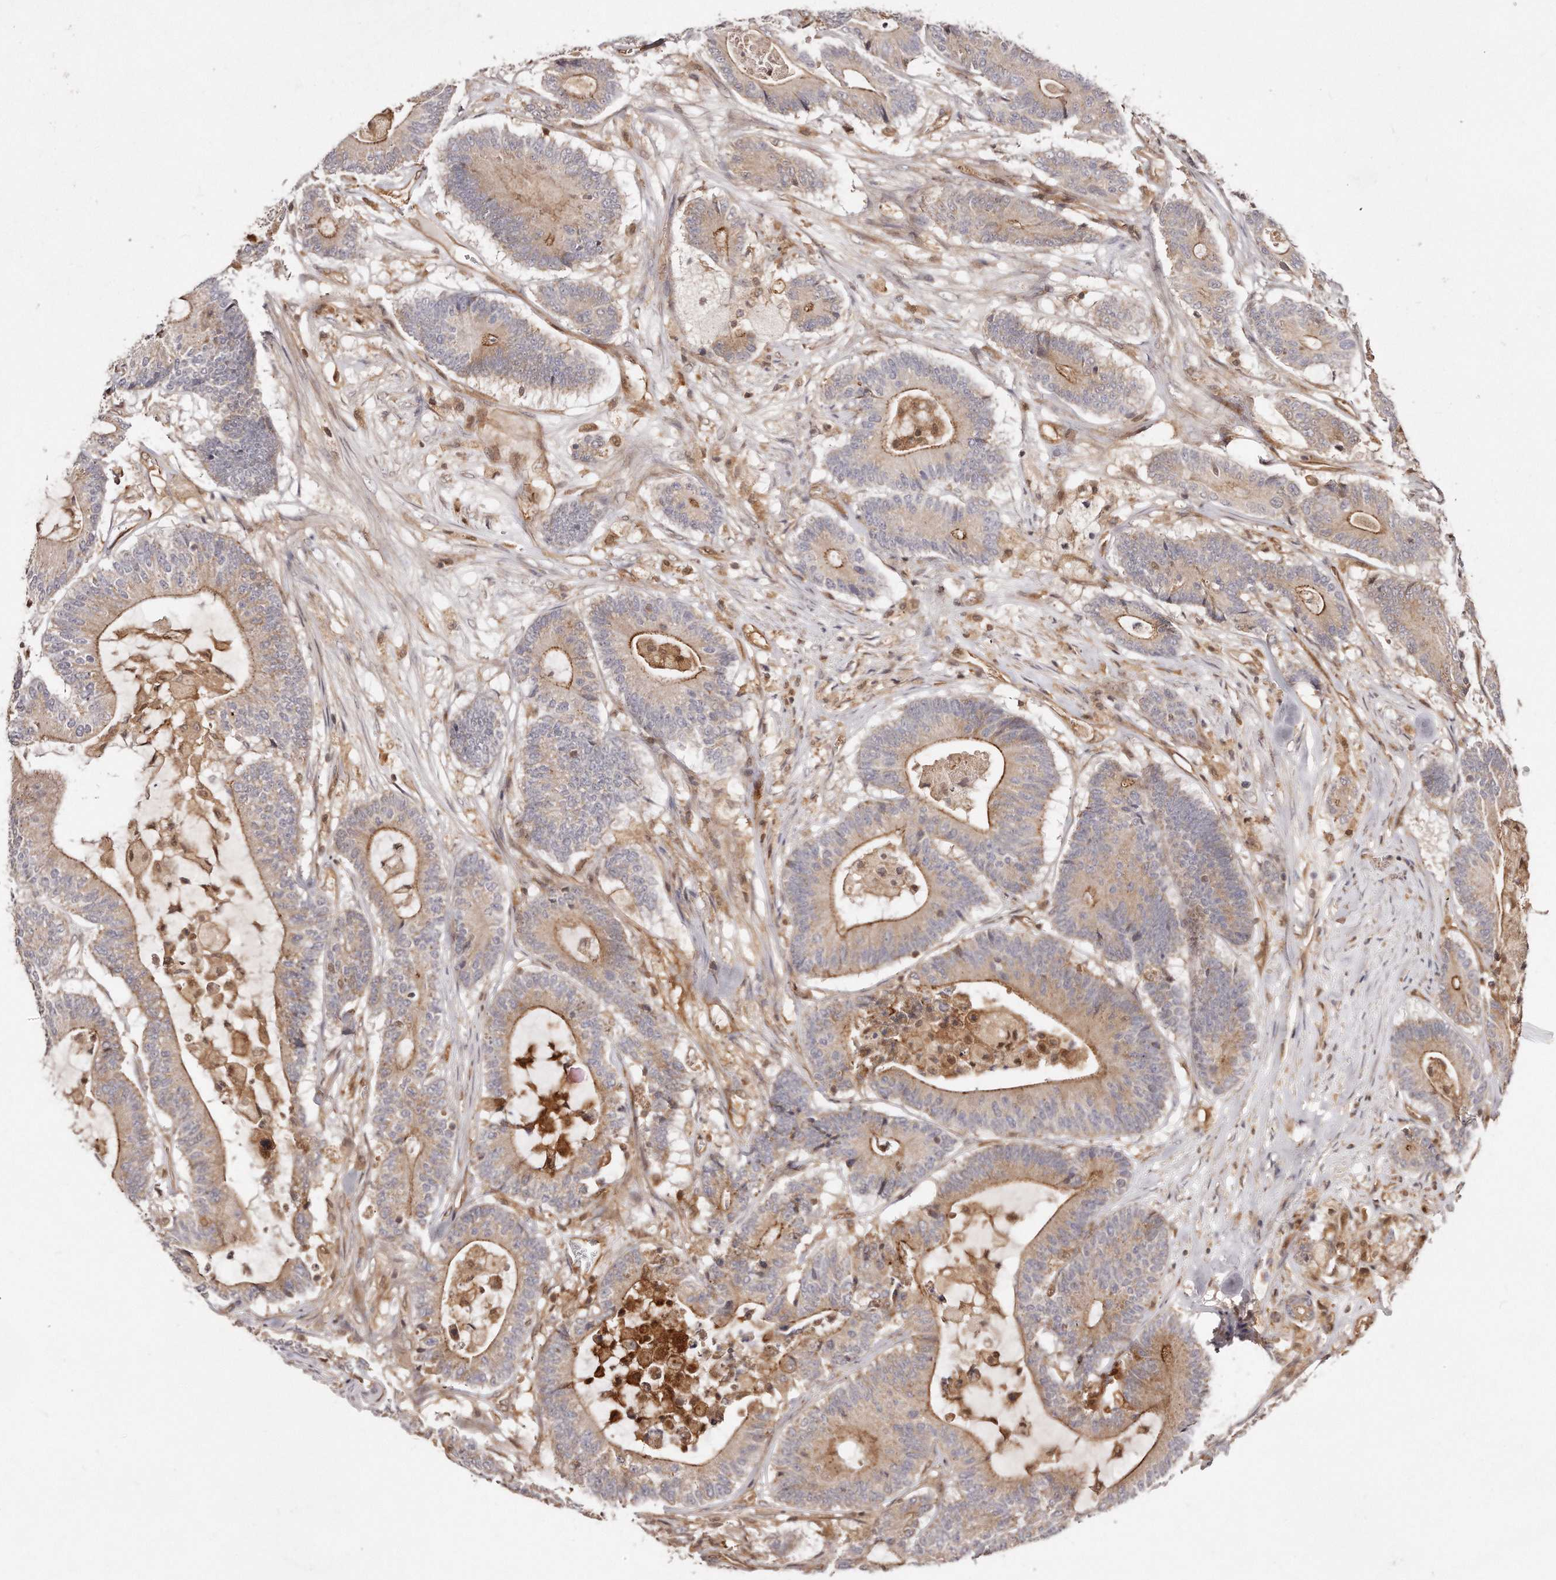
{"staining": {"intensity": "moderate", "quantity": ">75%", "location": "cytoplasmic/membranous"}, "tissue": "colorectal cancer", "cell_type": "Tumor cells", "image_type": "cancer", "snomed": [{"axis": "morphology", "description": "Adenocarcinoma, NOS"}, {"axis": "topography", "description": "Colon"}], "caption": "Immunohistochemistry (IHC) micrograph of neoplastic tissue: colorectal cancer stained using immunohistochemistry (IHC) exhibits medium levels of moderate protein expression localized specifically in the cytoplasmic/membranous of tumor cells, appearing as a cytoplasmic/membranous brown color.", "gene": "GBP4", "patient": {"sex": "female", "age": 84}}